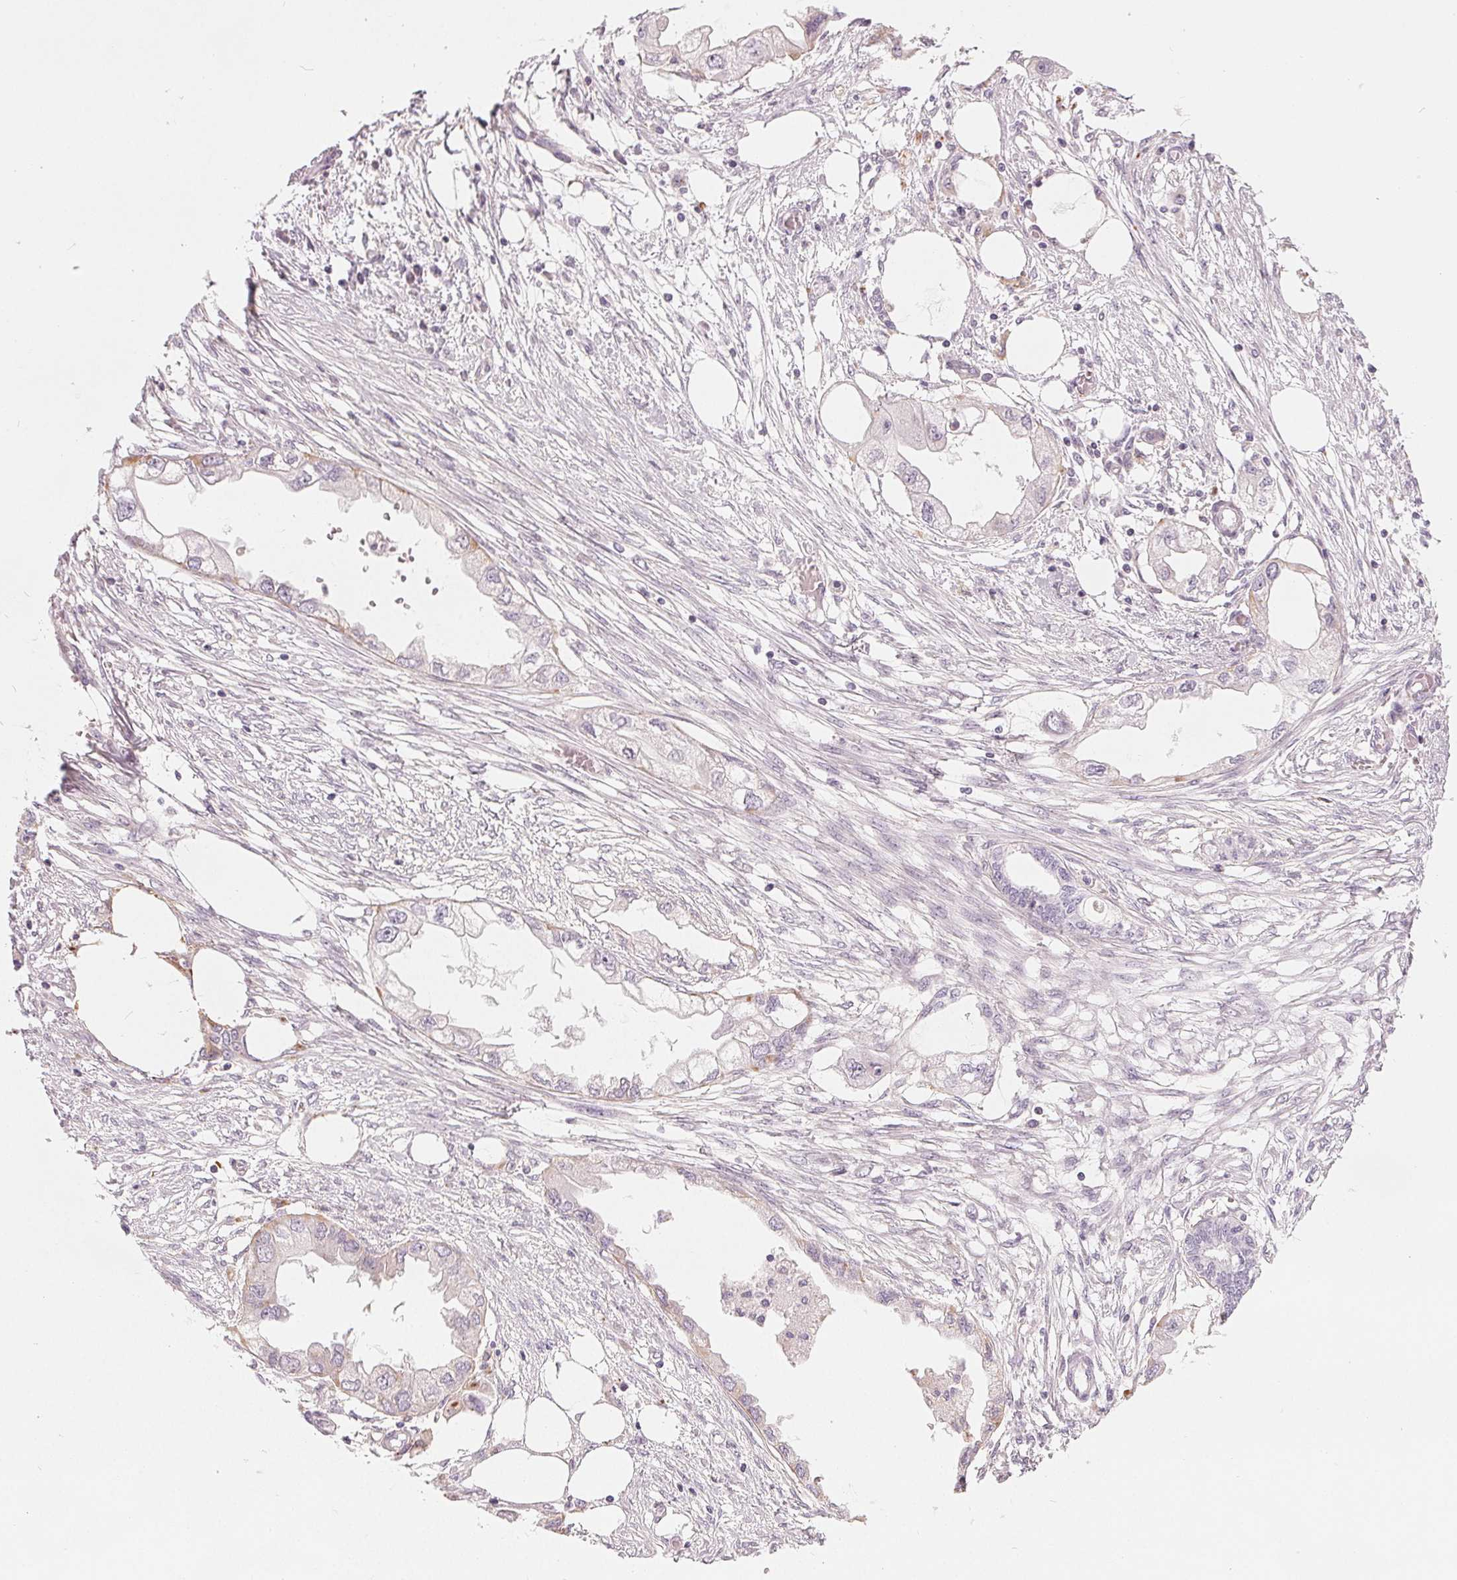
{"staining": {"intensity": "weak", "quantity": "<25%", "location": "cytoplasmic/membranous"}, "tissue": "endometrial cancer", "cell_type": "Tumor cells", "image_type": "cancer", "snomed": [{"axis": "morphology", "description": "Adenocarcinoma, NOS"}, {"axis": "morphology", "description": "Adenocarcinoma, metastatic, NOS"}, {"axis": "topography", "description": "Adipose tissue"}, {"axis": "topography", "description": "Endometrium"}], "caption": "Endometrial cancer was stained to show a protein in brown. There is no significant expression in tumor cells.", "gene": "HOPX", "patient": {"sex": "female", "age": 67}}